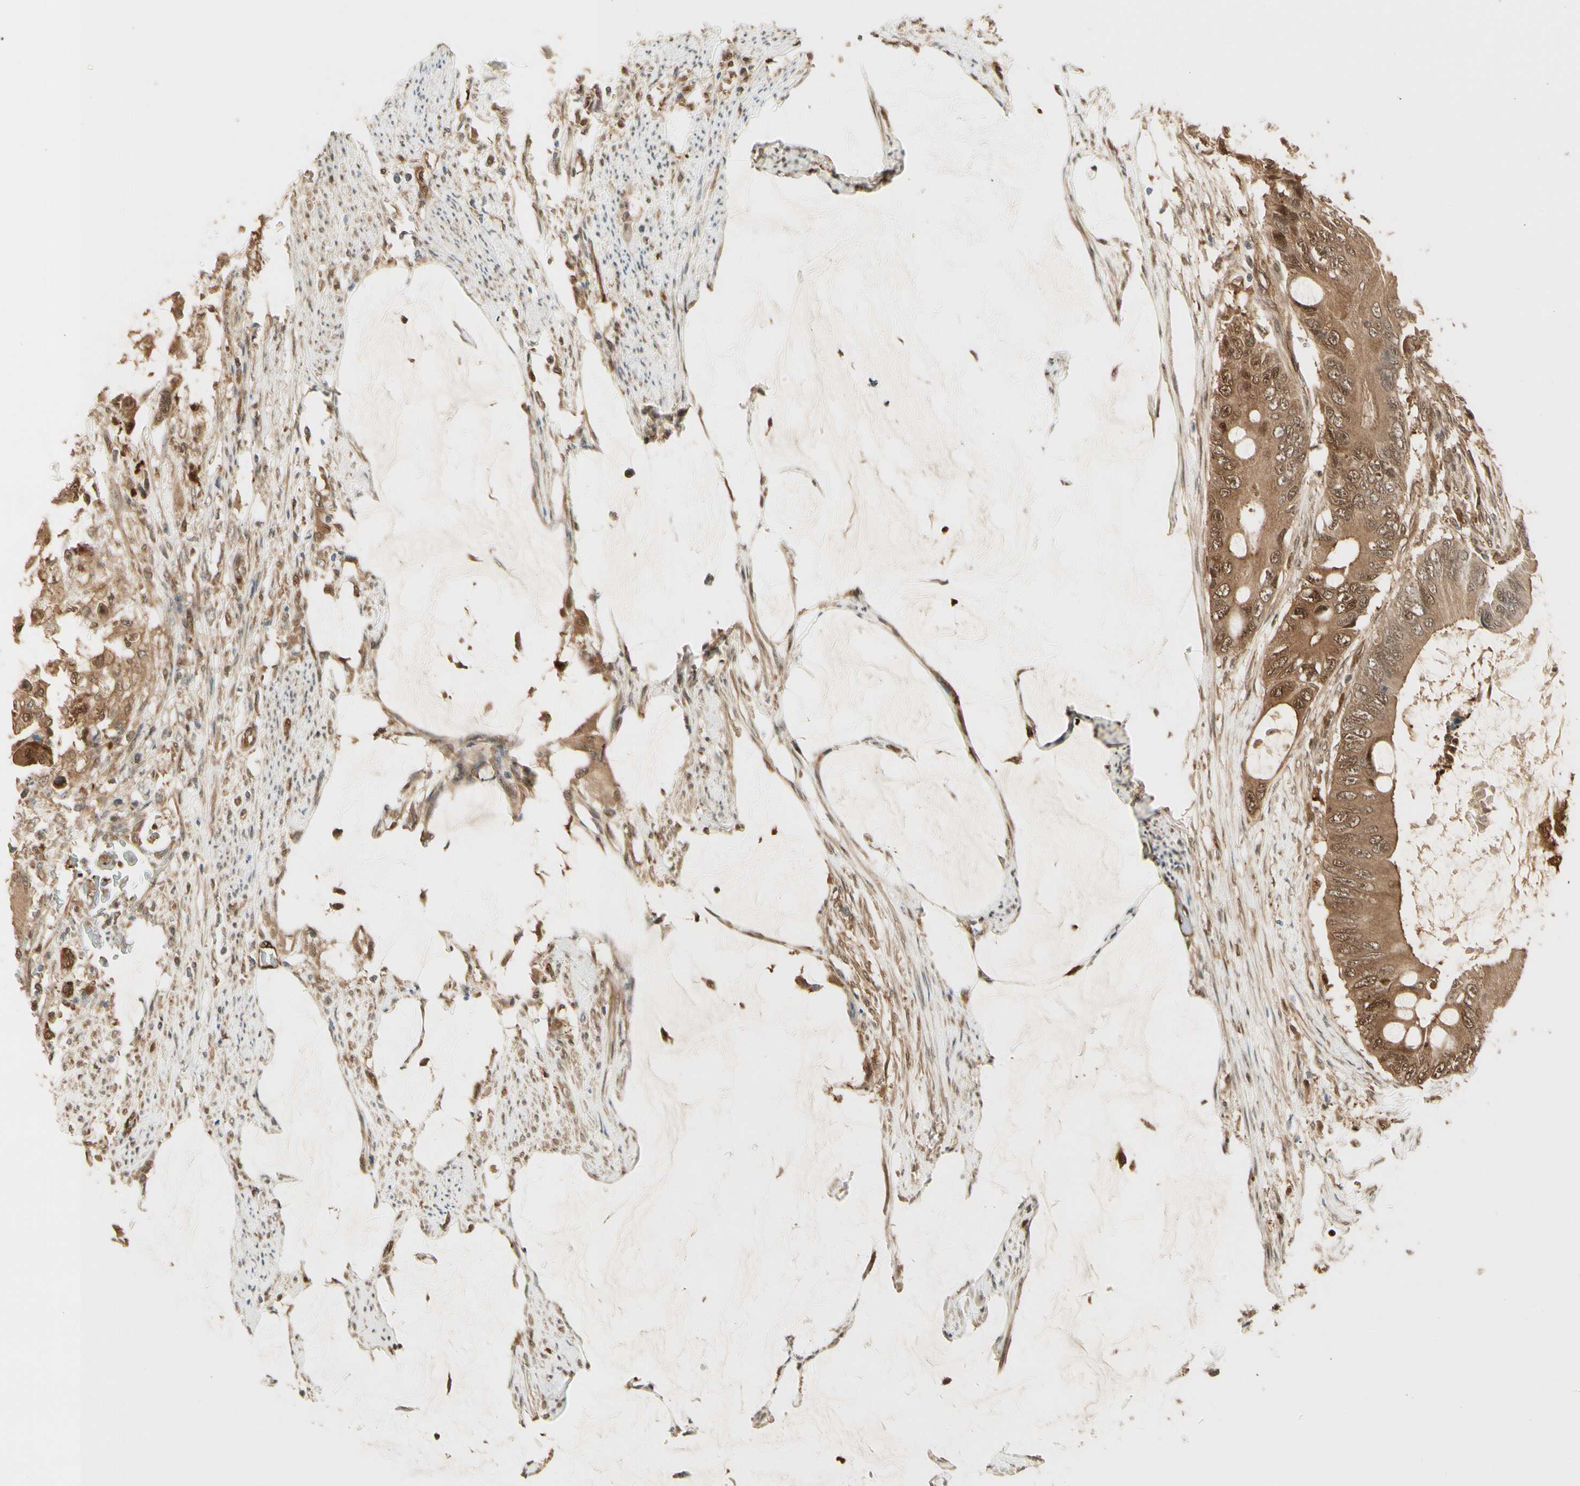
{"staining": {"intensity": "moderate", "quantity": ">75%", "location": "cytoplasmic/membranous,nuclear"}, "tissue": "colorectal cancer", "cell_type": "Tumor cells", "image_type": "cancer", "snomed": [{"axis": "morphology", "description": "Adenocarcinoma, NOS"}, {"axis": "topography", "description": "Rectum"}], "caption": "Human adenocarcinoma (colorectal) stained with a protein marker exhibits moderate staining in tumor cells.", "gene": "SERPINB6", "patient": {"sex": "female", "age": 77}}